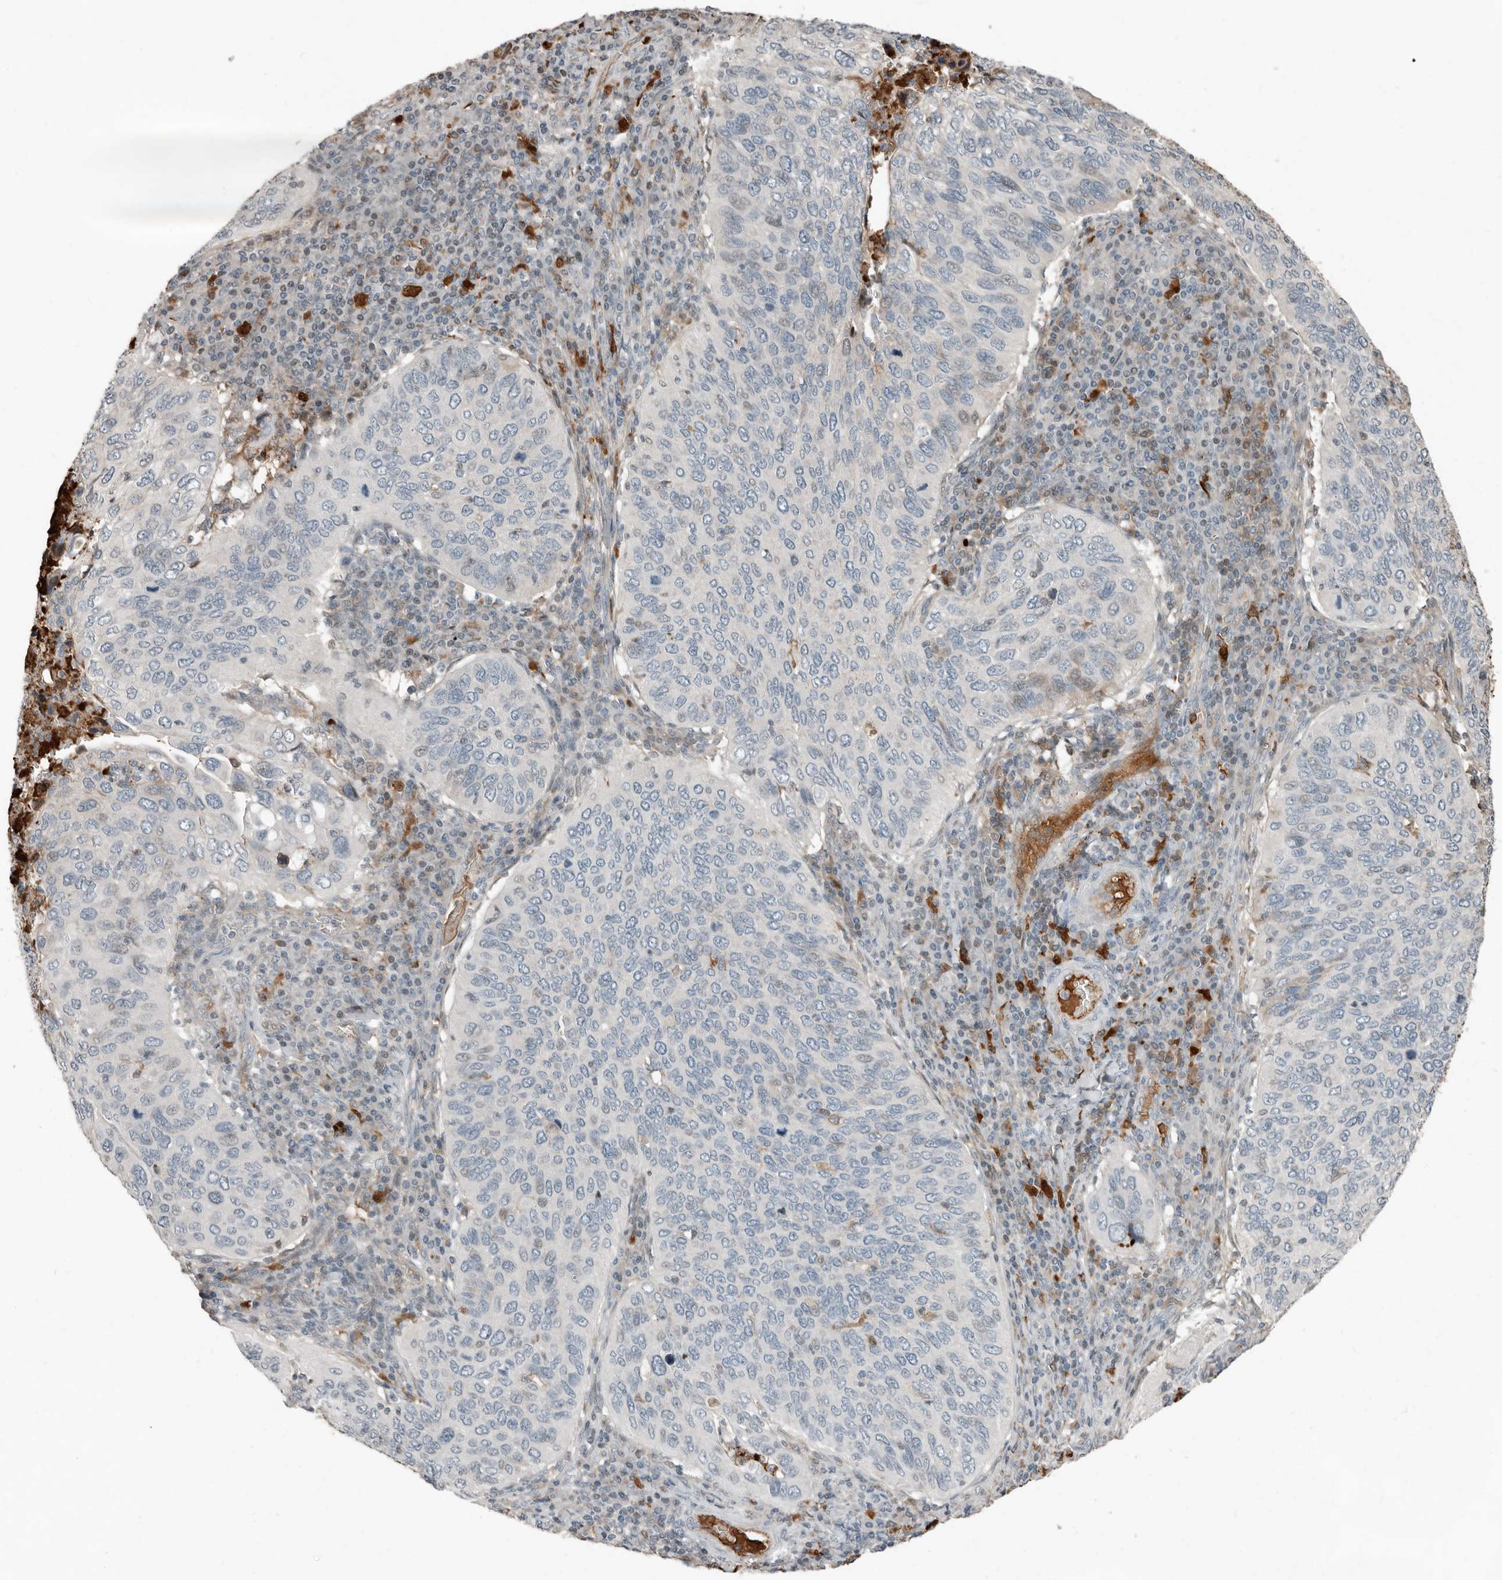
{"staining": {"intensity": "negative", "quantity": "none", "location": "none"}, "tissue": "cervical cancer", "cell_type": "Tumor cells", "image_type": "cancer", "snomed": [{"axis": "morphology", "description": "Squamous cell carcinoma, NOS"}, {"axis": "topography", "description": "Cervix"}], "caption": "This photomicrograph is of cervical squamous cell carcinoma stained with immunohistochemistry (IHC) to label a protein in brown with the nuclei are counter-stained blue. There is no positivity in tumor cells.", "gene": "KLHL38", "patient": {"sex": "female", "age": 38}}